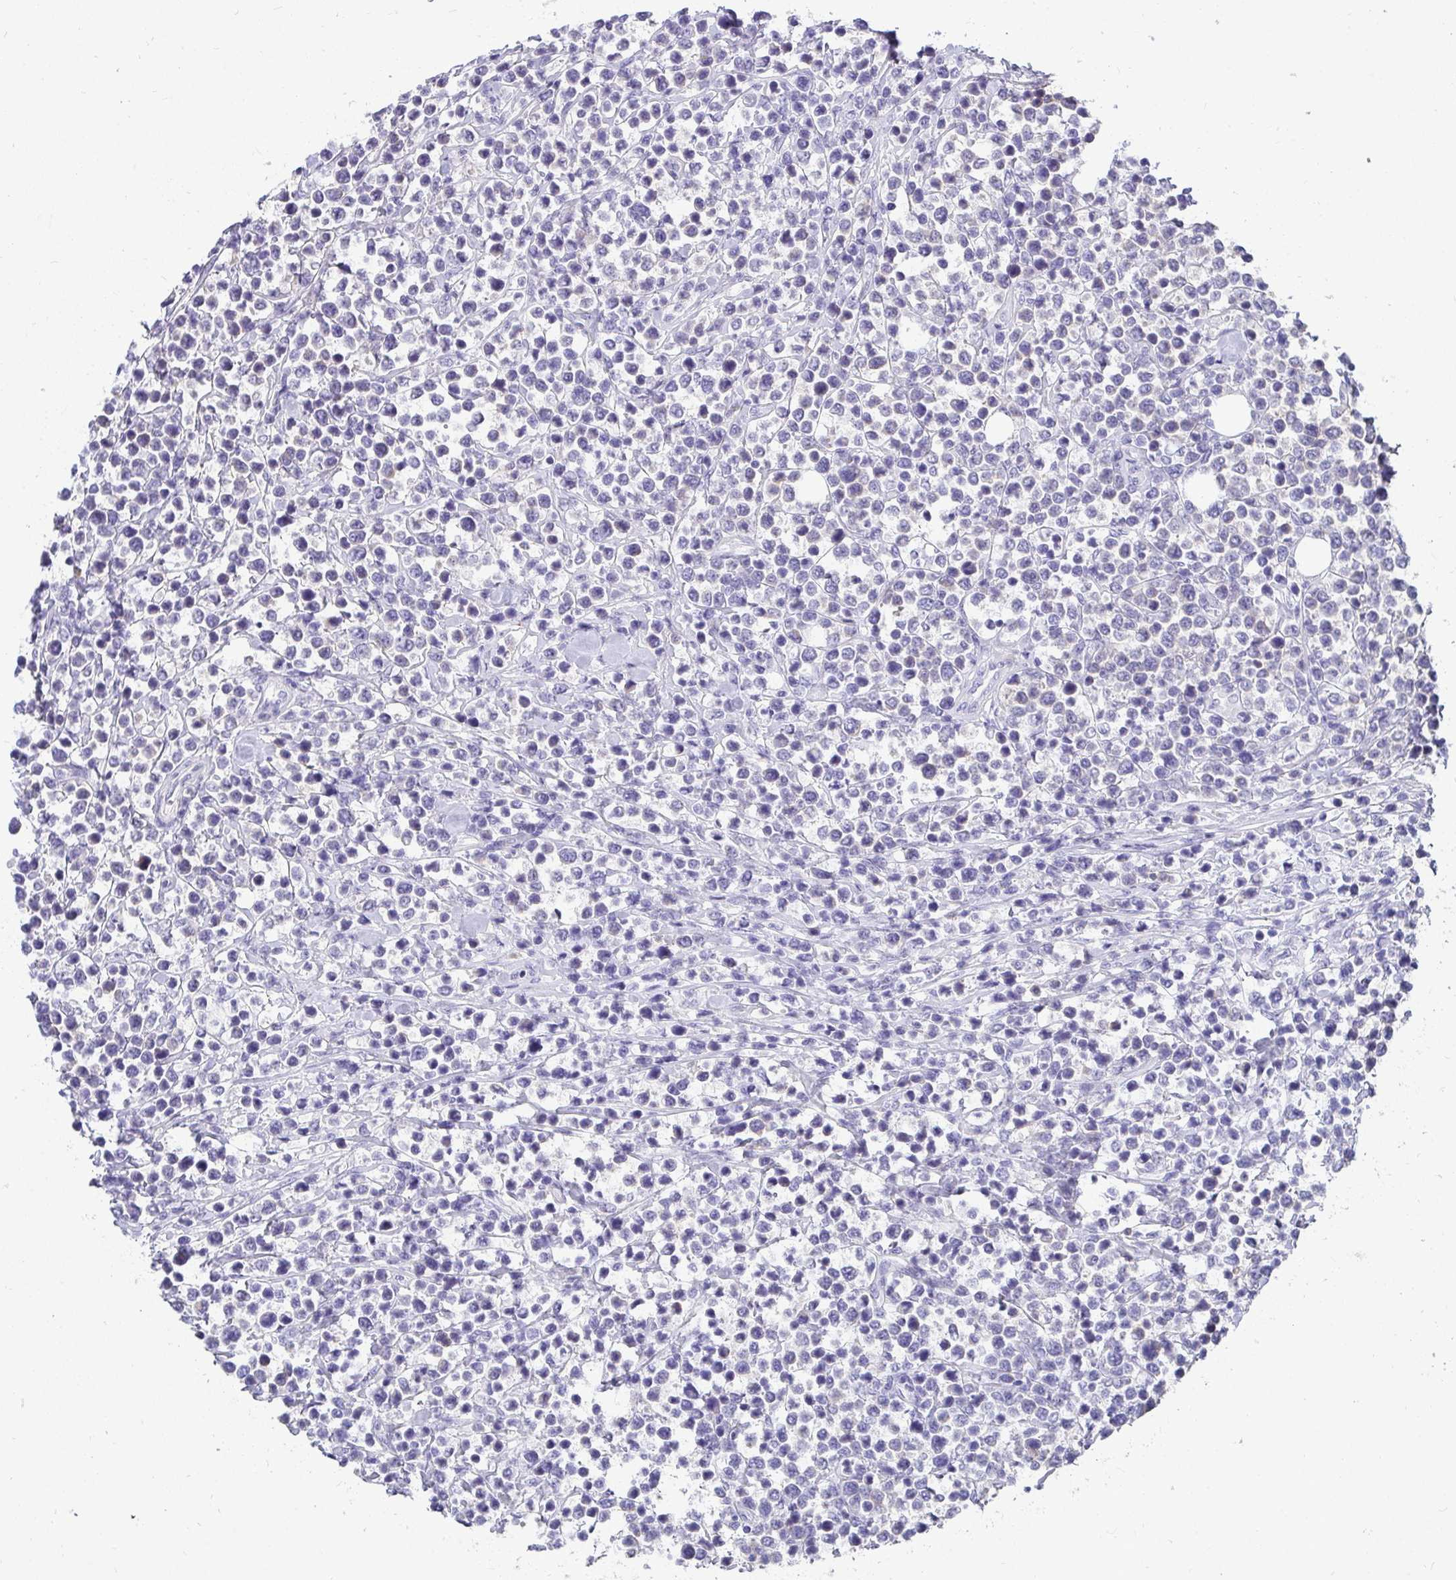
{"staining": {"intensity": "negative", "quantity": "none", "location": "none"}, "tissue": "lymphoma", "cell_type": "Tumor cells", "image_type": "cancer", "snomed": [{"axis": "morphology", "description": "Malignant lymphoma, non-Hodgkin's type, Low grade"}, {"axis": "topography", "description": "Lymph node"}], "caption": "The micrograph exhibits no staining of tumor cells in low-grade malignant lymphoma, non-Hodgkin's type.", "gene": "AK5", "patient": {"sex": "male", "age": 60}}